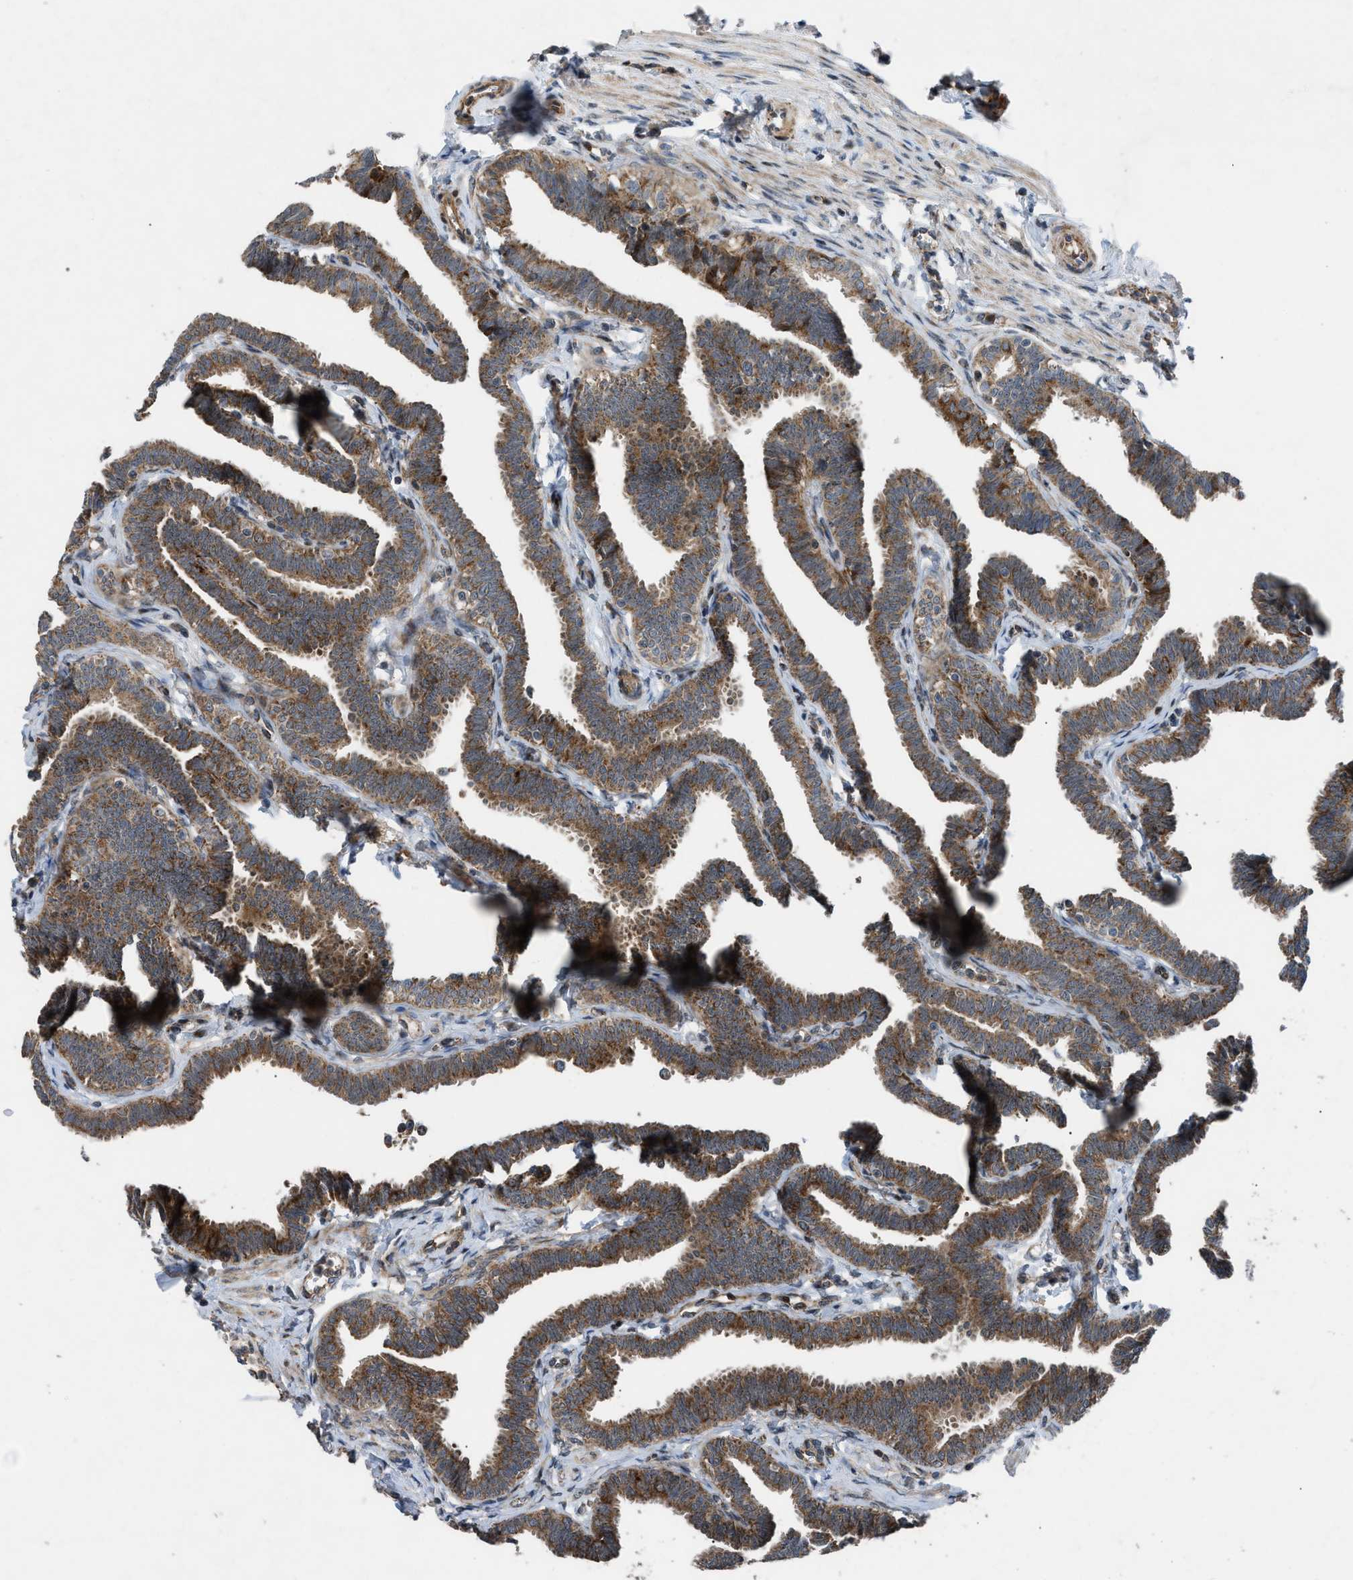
{"staining": {"intensity": "moderate", "quantity": ">75%", "location": "cytoplasmic/membranous"}, "tissue": "fallopian tube", "cell_type": "Glandular cells", "image_type": "normal", "snomed": [{"axis": "morphology", "description": "Normal tissue, NOS"}, {"axis": "topography", "description": "Fallopian tube"}, {"axis": "topography", "description": "Ovary"}], "caption": "IHC staining of benign fallopian tube, which shows medium levels of moderate cytoplasmic/membranous expression in approximately >75% of glandular cells indicating moderate cytoplasmic/membranous protein staining. The staining was performed using DAB (3,3'-diaminobenzidine) (brown) for protein detection and nuclei were counterstained in hematoxylin (blue).", "gene": "AP3M2", "patient": {"sex": "female", "age": 23}}